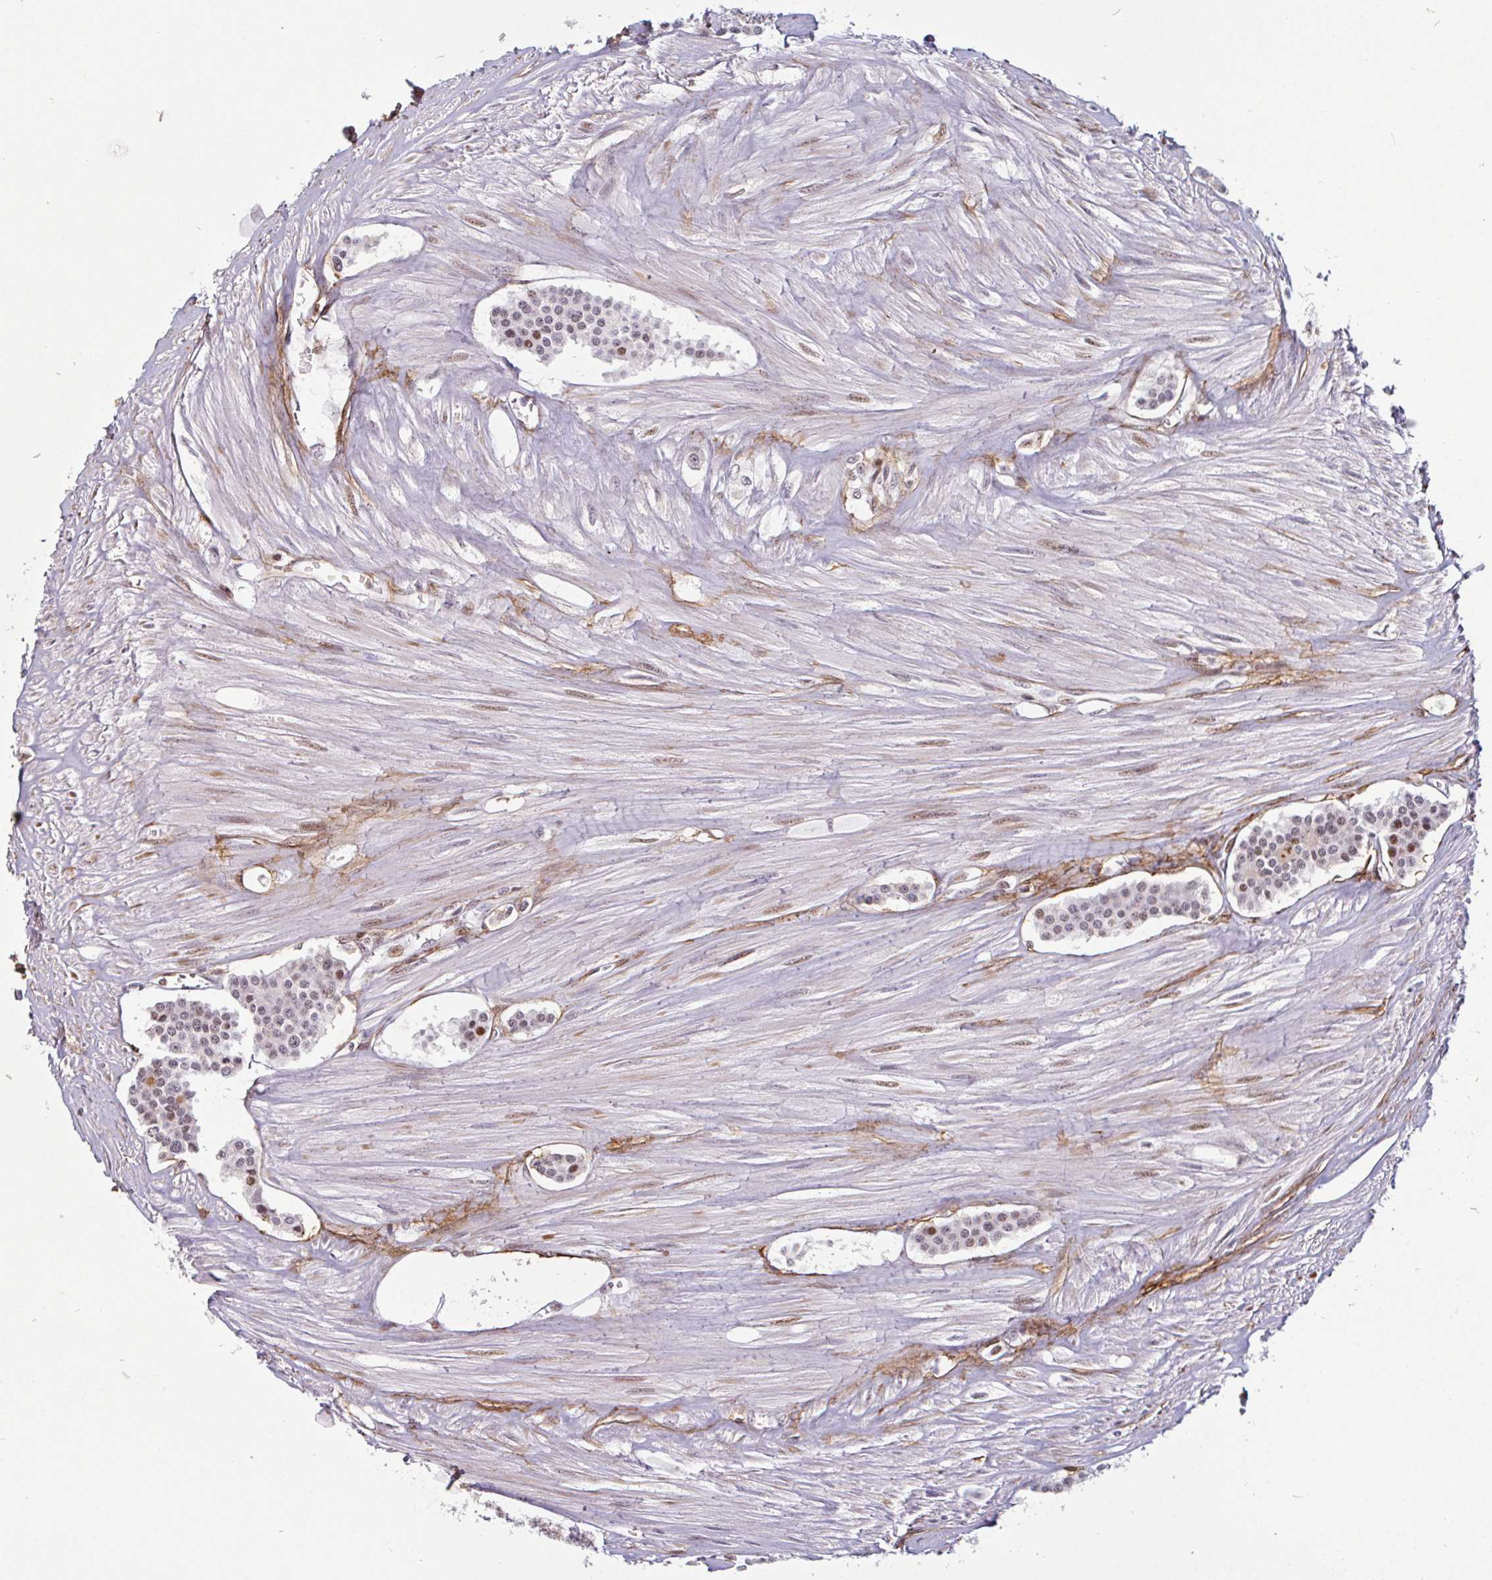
{"staining": {"intensity": "weak", "quantity": ">75%", "location": "nuclear"}, "tissue": "carcinoid", "cell_type": "Tumor cells", "image_type": "cancer", "snomed": [{"axis": "morphology", "description": "Carcinoid, malignant, NOS"}, {"axis": "topography", "description": "Small intestine"}], "caption": "Immunohistochemistry (IHC) micrograph of carcinoid stained for a protein (brown), which reveals low levels of weak nuclear staining in about >75% of tumor cells.", "gene": "TMEM119", "patient": {"sex": "male", "age": 60}}